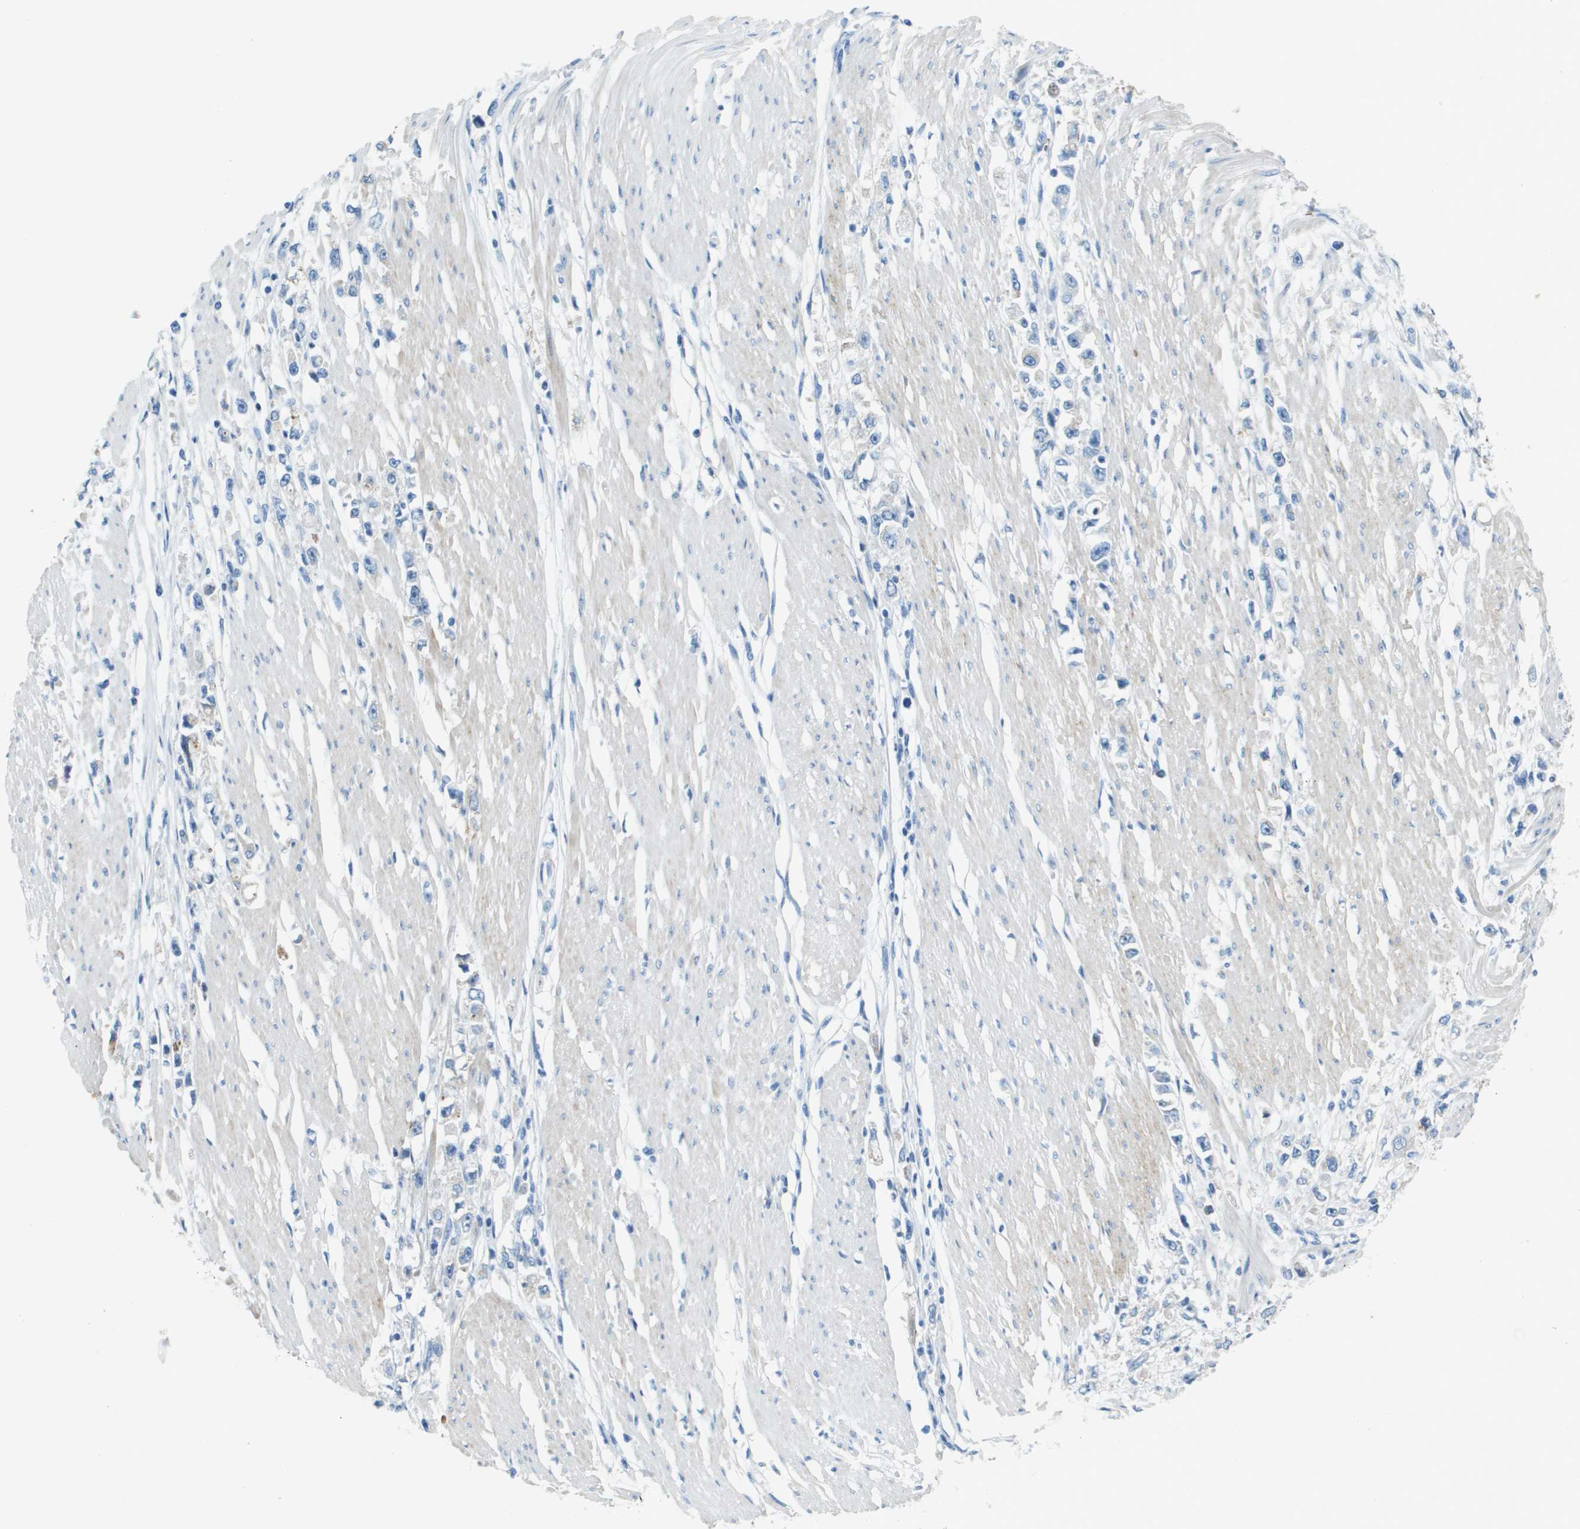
{"staining": {"intensity": "negative", "quantity": "none", "location": "none"}, "tissue": "stomach cancer", "cell_type": "Tumor cells", "image_type": "cancer", "snomed": [{"axis": "morphology", "description": "Adenocarcinoma, NOS"}, {"axis": "topography", "description": "Stomach"}], "caption": "Immunohistochemistry micrograph of human stomach adenocarcinoma stained for a protein (brown), which exhibits no staining in tumor cells.", "gene": "SDC1", "patient": {"sex": "female", "age": 59}}